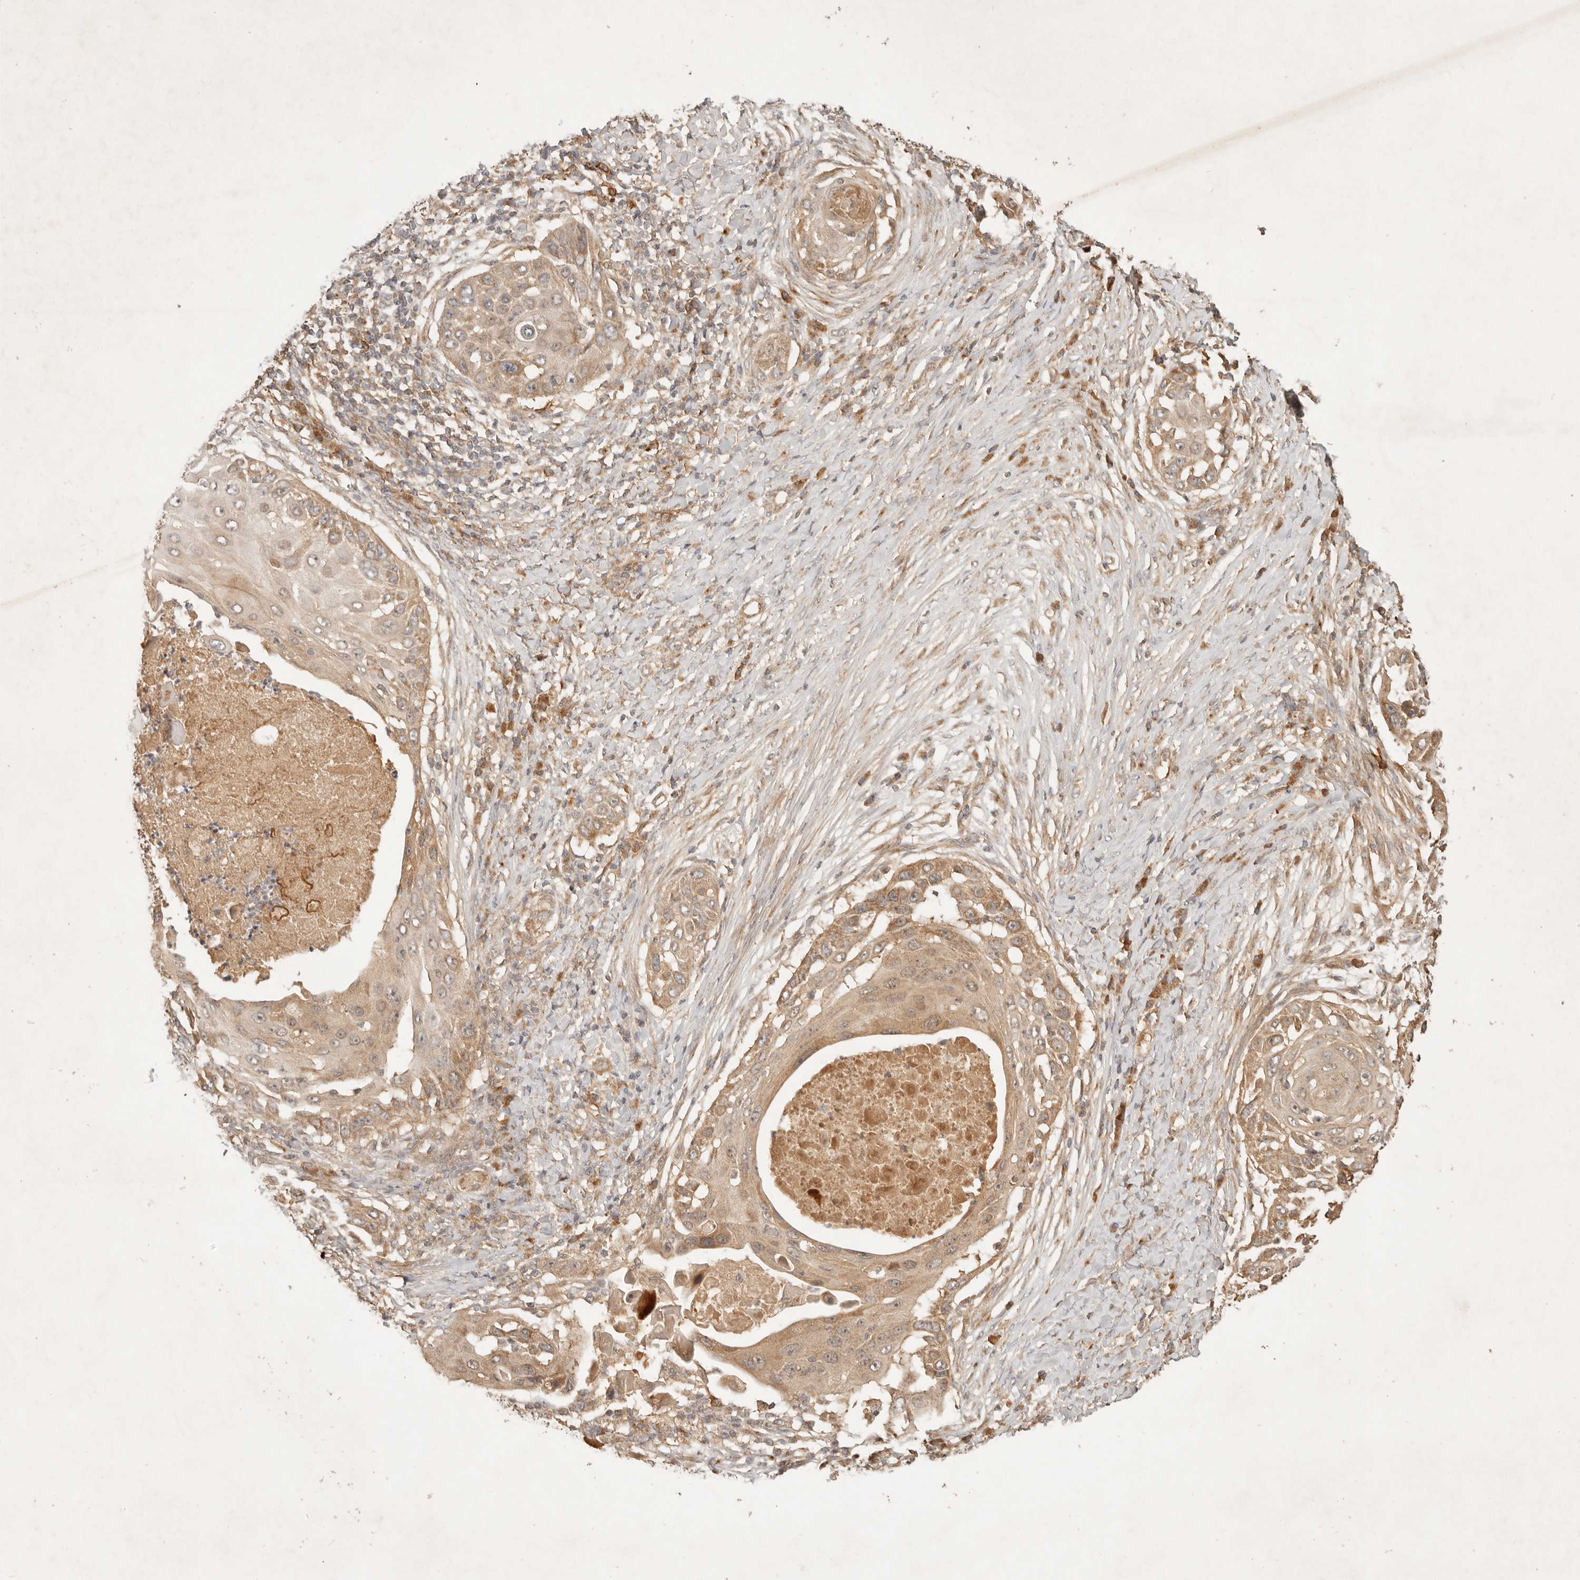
{"staining": {"intensity": "weak", "quantity": ">75%", "location": "cytoplasmic/membranous"}, "tissue": "skin cancer", "cell_type": "Tumor cells", "image_type": "cancer", "snomed": [{"axis": "morphology", "description": "Squamous cell carcinoma, NOS"}, {"axis": "topography", "description": "Skin"}], "caption": "Approximately >75% of tumor cells in skin cancer (squamous cell carcinoma) display weak cytoplasmic/membranous protein staining as visualized by brown immunohistochemical staining.", "gene": "CLEC4C", "patient": {"sex": "female", "age": 44}}